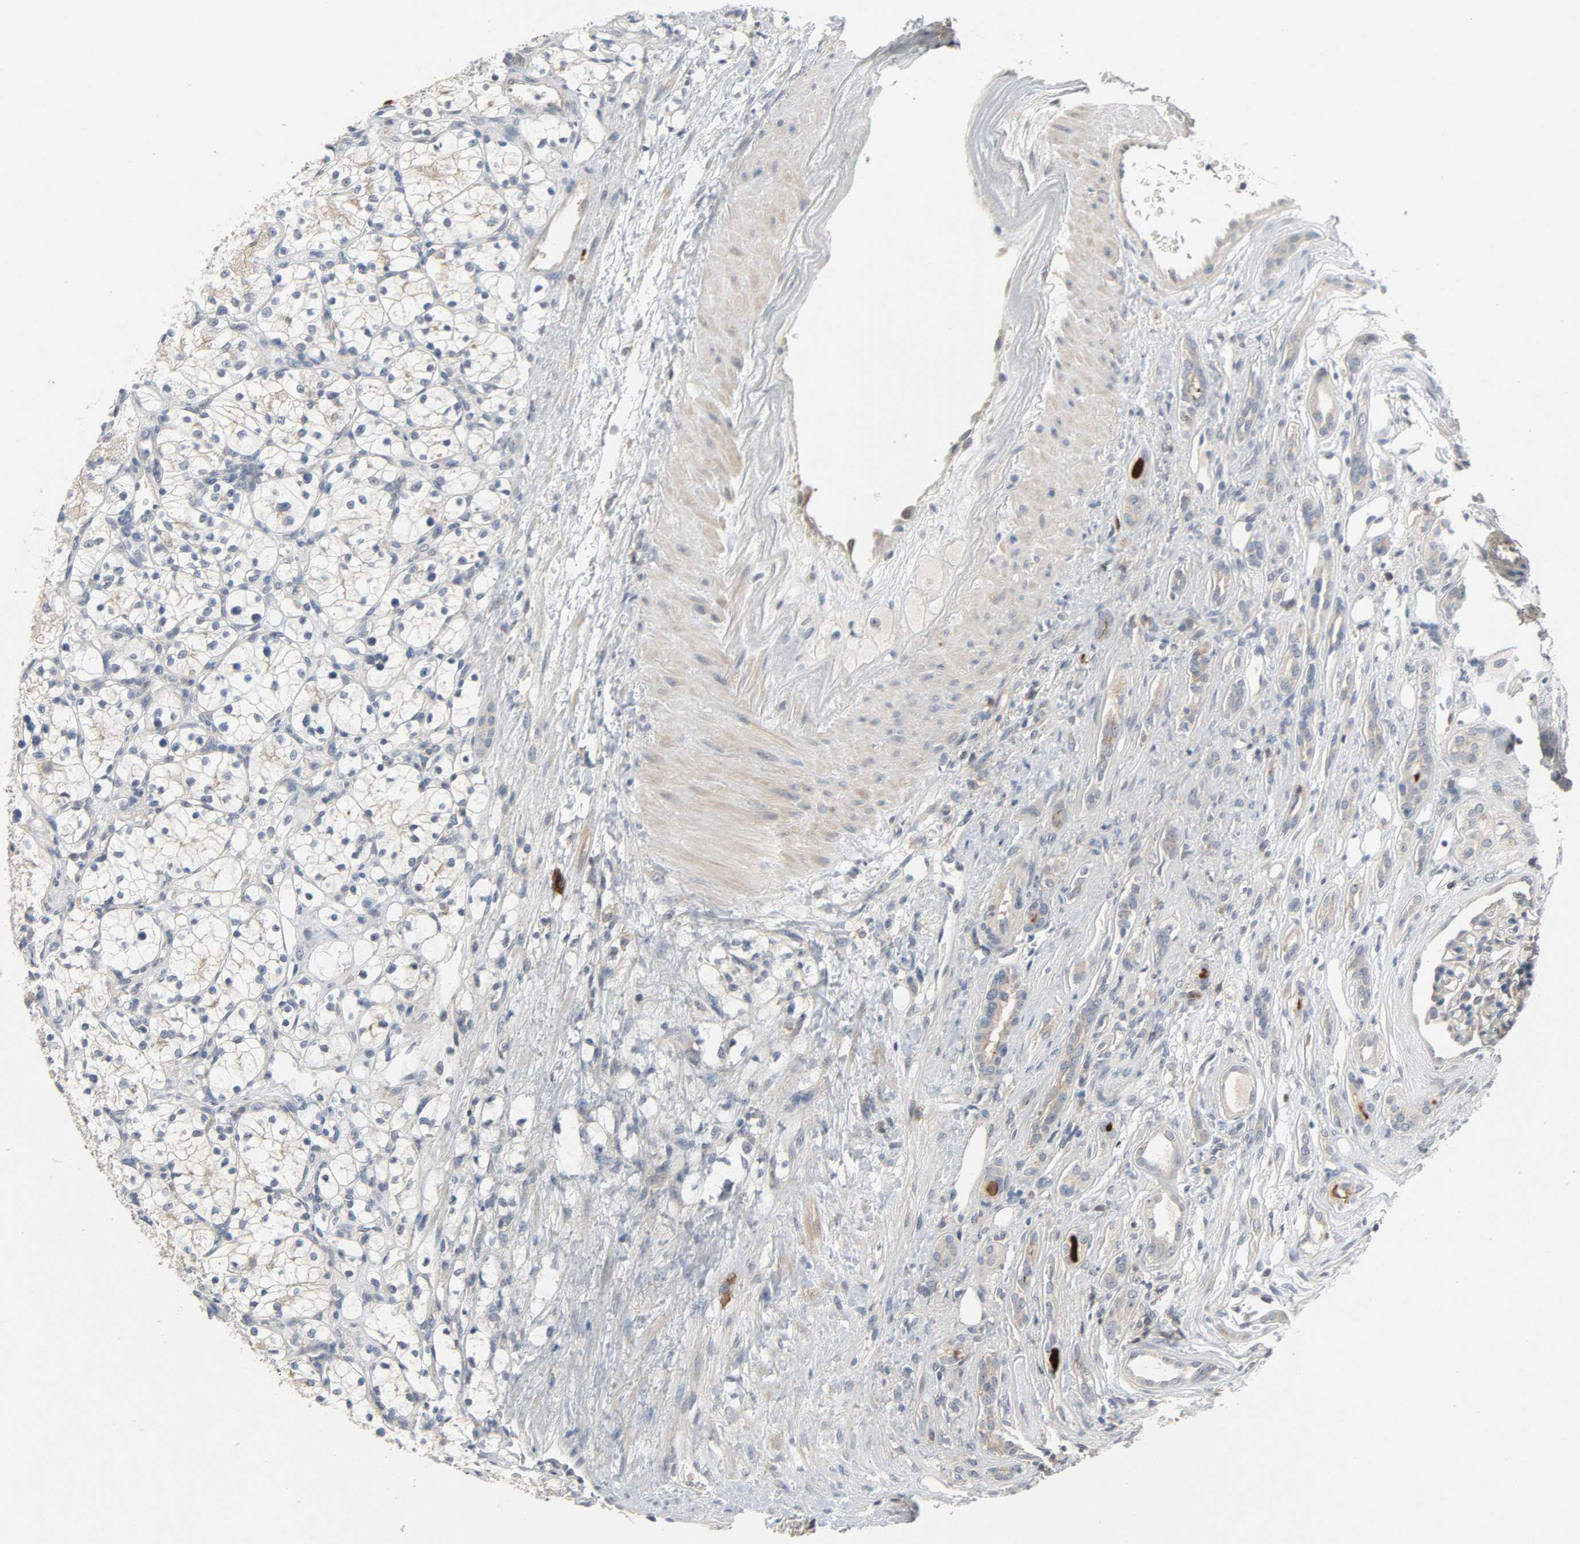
{"staining": {"intensity": "negative", "quantity": "none", "location": "none"}, "tissue": "renal cancer", "cell_type": "Tumor cells", "image_type": "cancer", "snomed": [{"axis": "morphology", "description": "Adenocarcinoma, NOS"}, {"axis": "topography", "description": "Kidney"}], "caption": "This is a image of immunohistochemistry staining of renal adenocarcinoma, which shows no staining in tumor cells.", "gene": "CD4", "patient": {"sex": "female", "age": 60}}